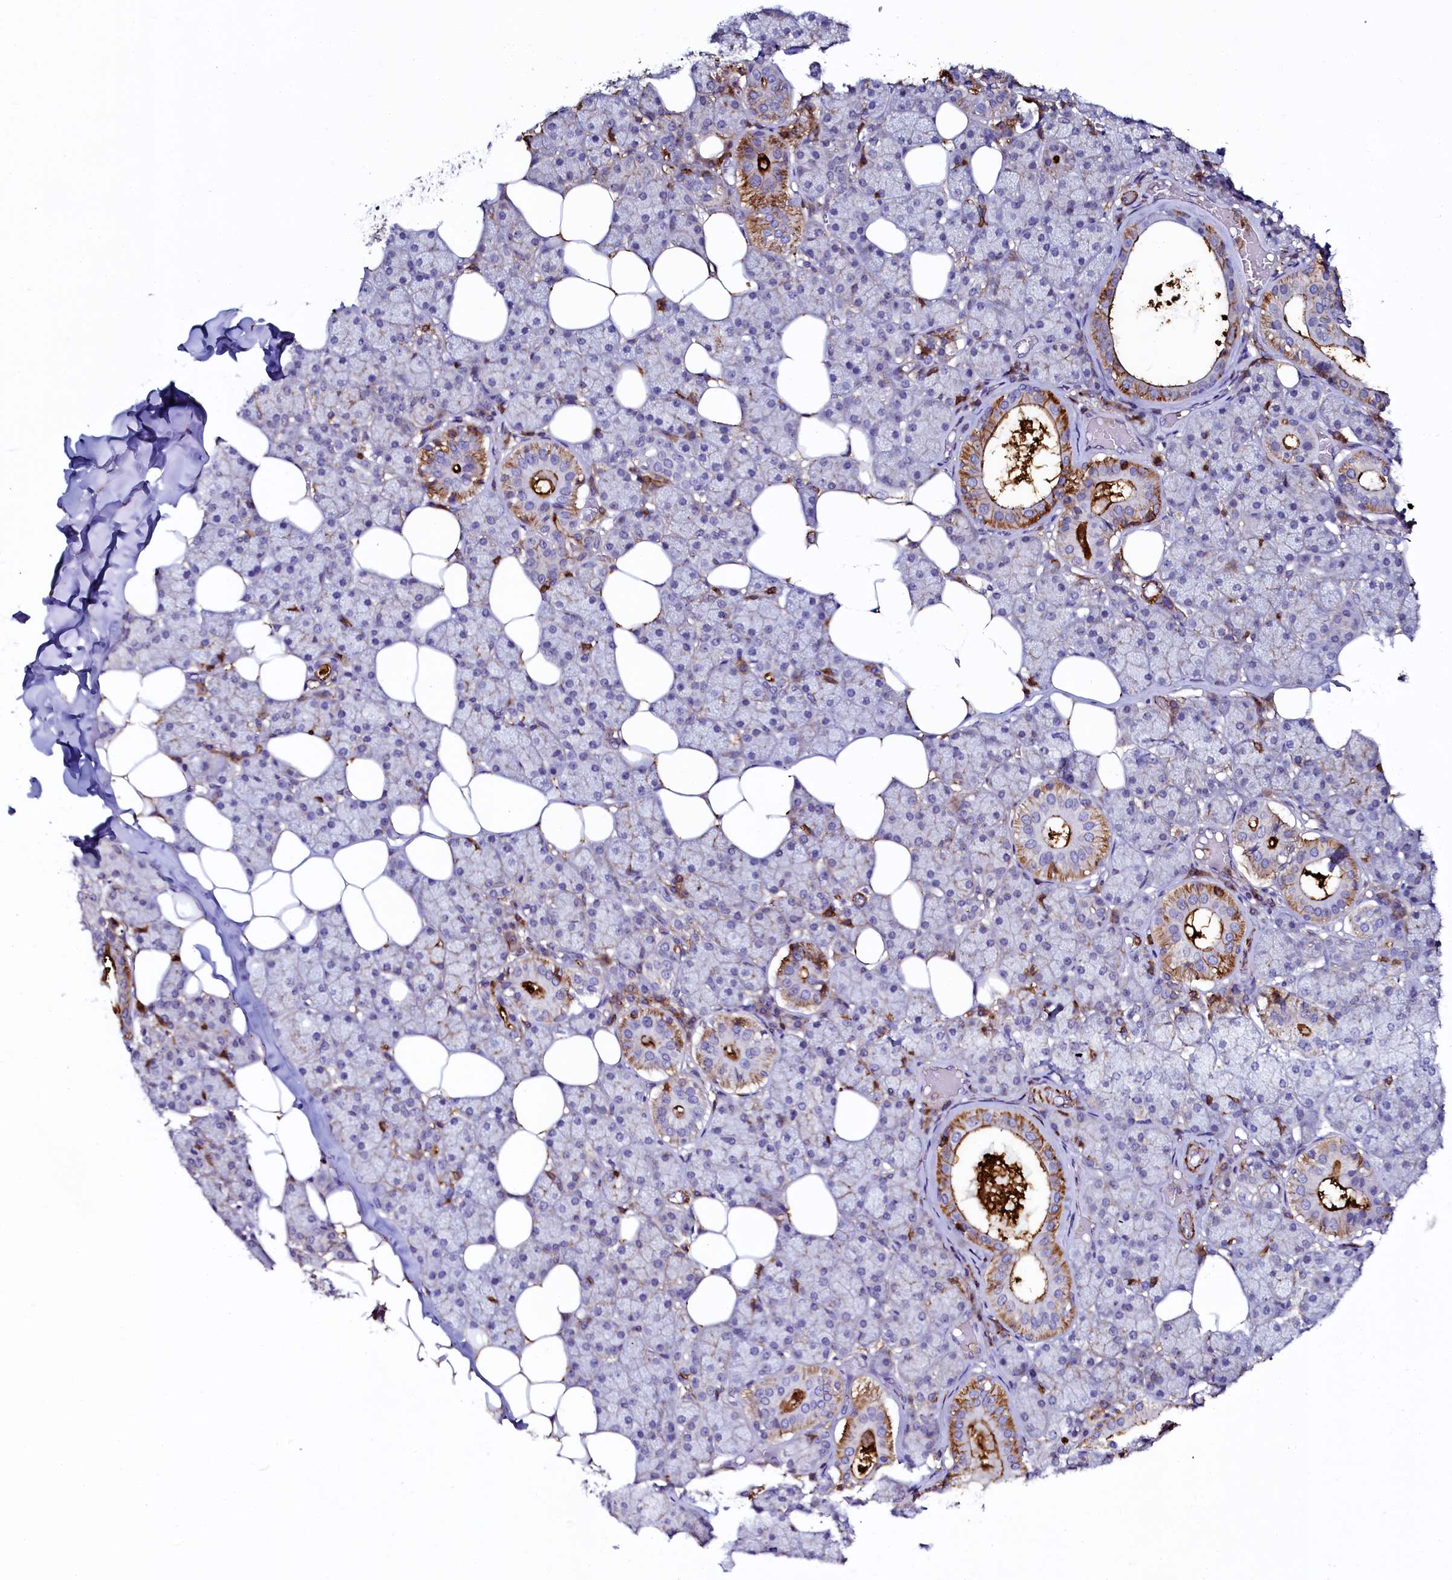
{"staining": {"intensity": "strong", "quantity": "<25%", "location": "cytoplasmic/membranous"}, "tissue": "salivary gland", "cell_type": "Glandular cells", "image_type": "normal", "snomed": [{"axis": "morphology", "description": "Normal tissue, NOS"}, {"axis": "topography", "description": "Salivary gland"}], "caption": "Immunohistochemical staining of unremarkable salivary gland demonstrates strong cytoplasmic/membranous protein positivity in approximately <25% of glandular cells.", "gene": "AAAS", "patient": {"sex": "female", "age": 33}}